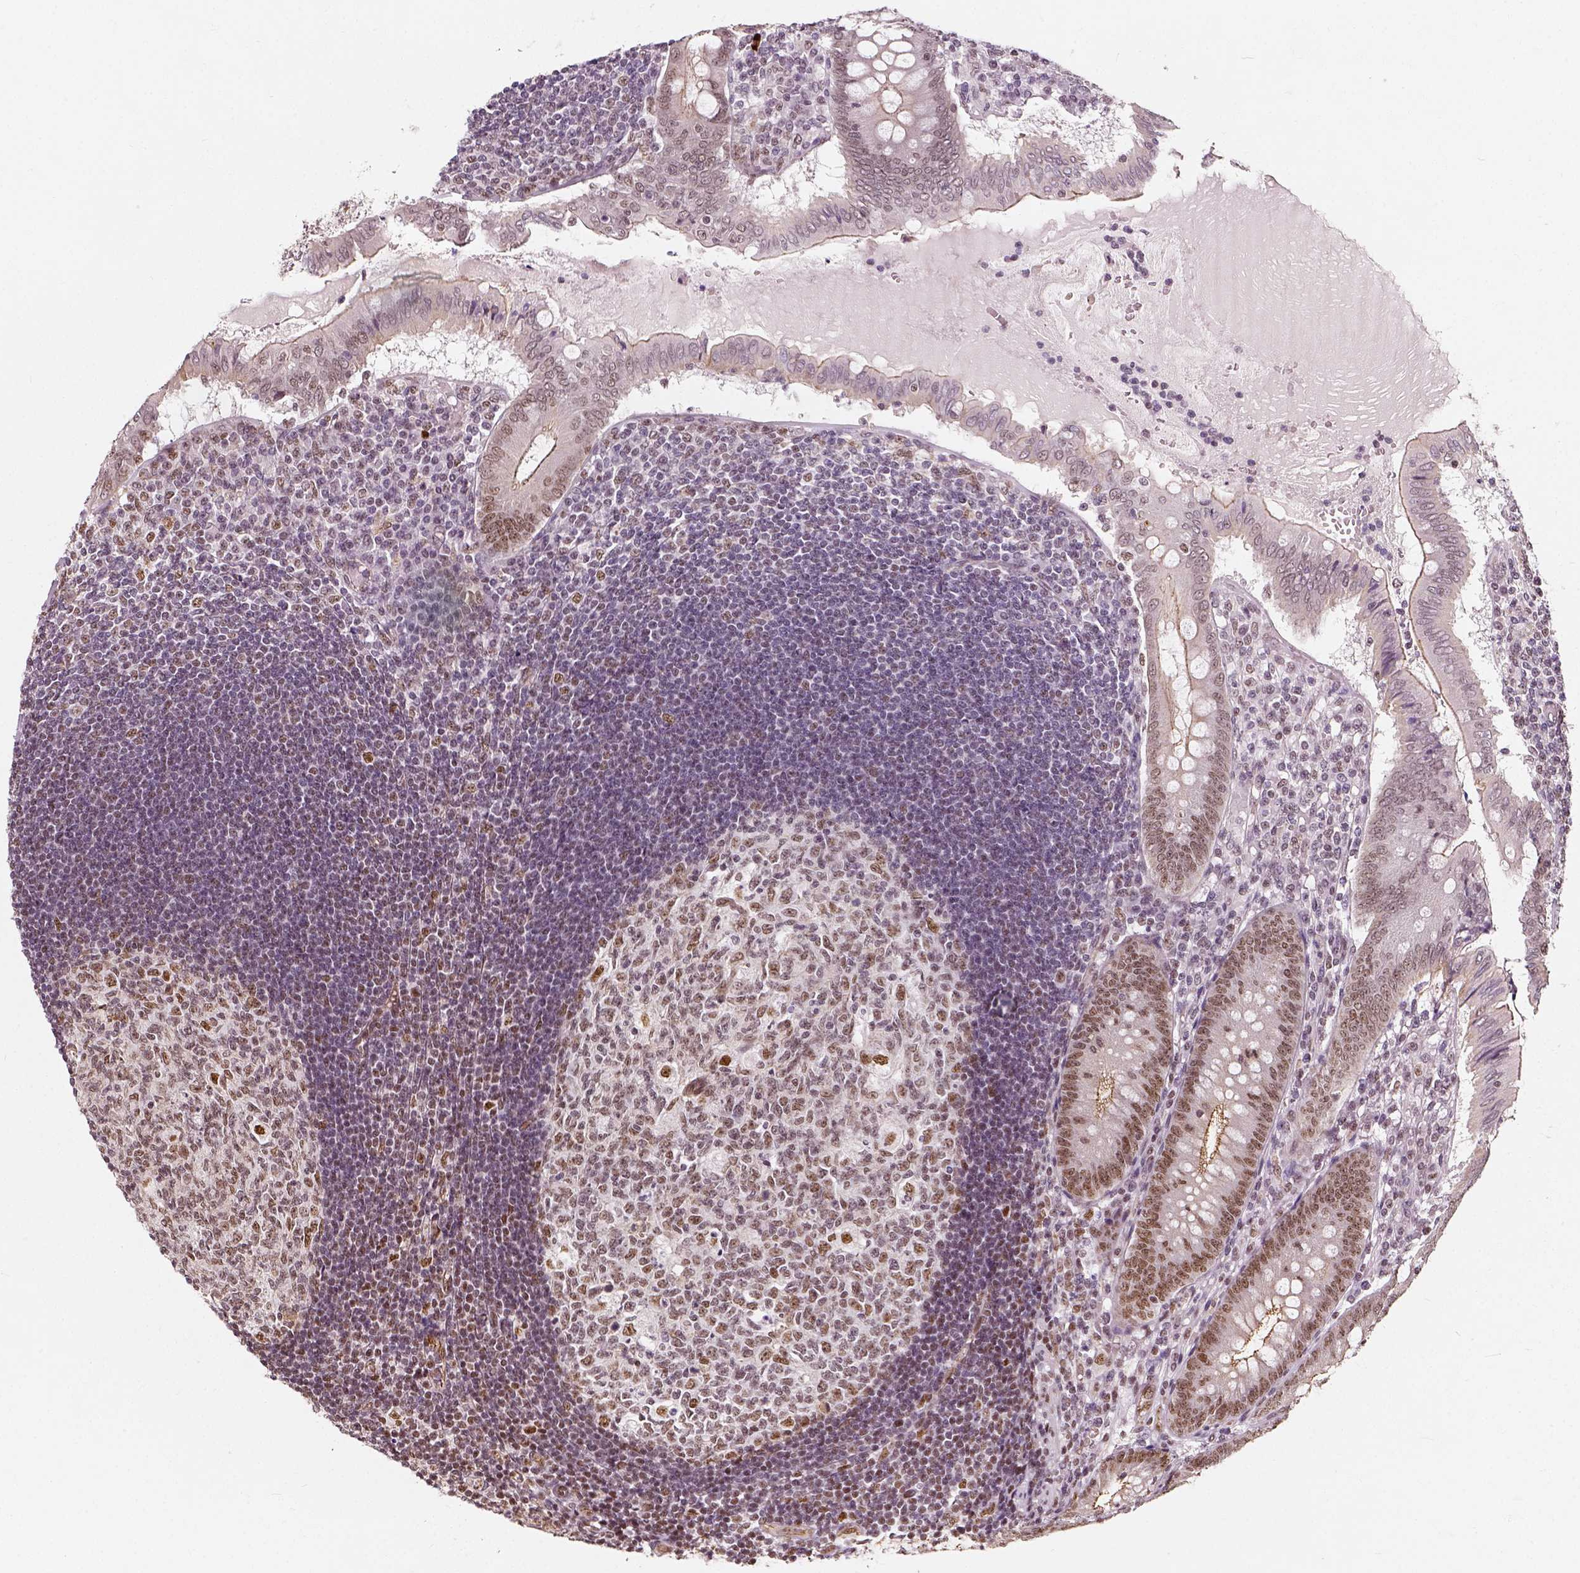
{"staining": {"intensity": "moderate", "quantity": ">75%", "location": "nuclear"}, "tissue": "appendix", "cell_type": "Glandular cells", "image_type": "normal", "snomed": [{"axis": "morphology", "description": "Normal tissue, NOS"}, {"axis": "morphology", "description": "Inflammation, NOS"}, {"axis": "topography", "description": "Appendix"}], "caption": "A medium amount of moderate nuclear positivity is appreciated in about >75% of glandular cells in benign appendix. (Brightfield microscopy of DAB IHC at high magnification).", "gene": "NACC1", "patient": {"sex": "male", "age": 16}}